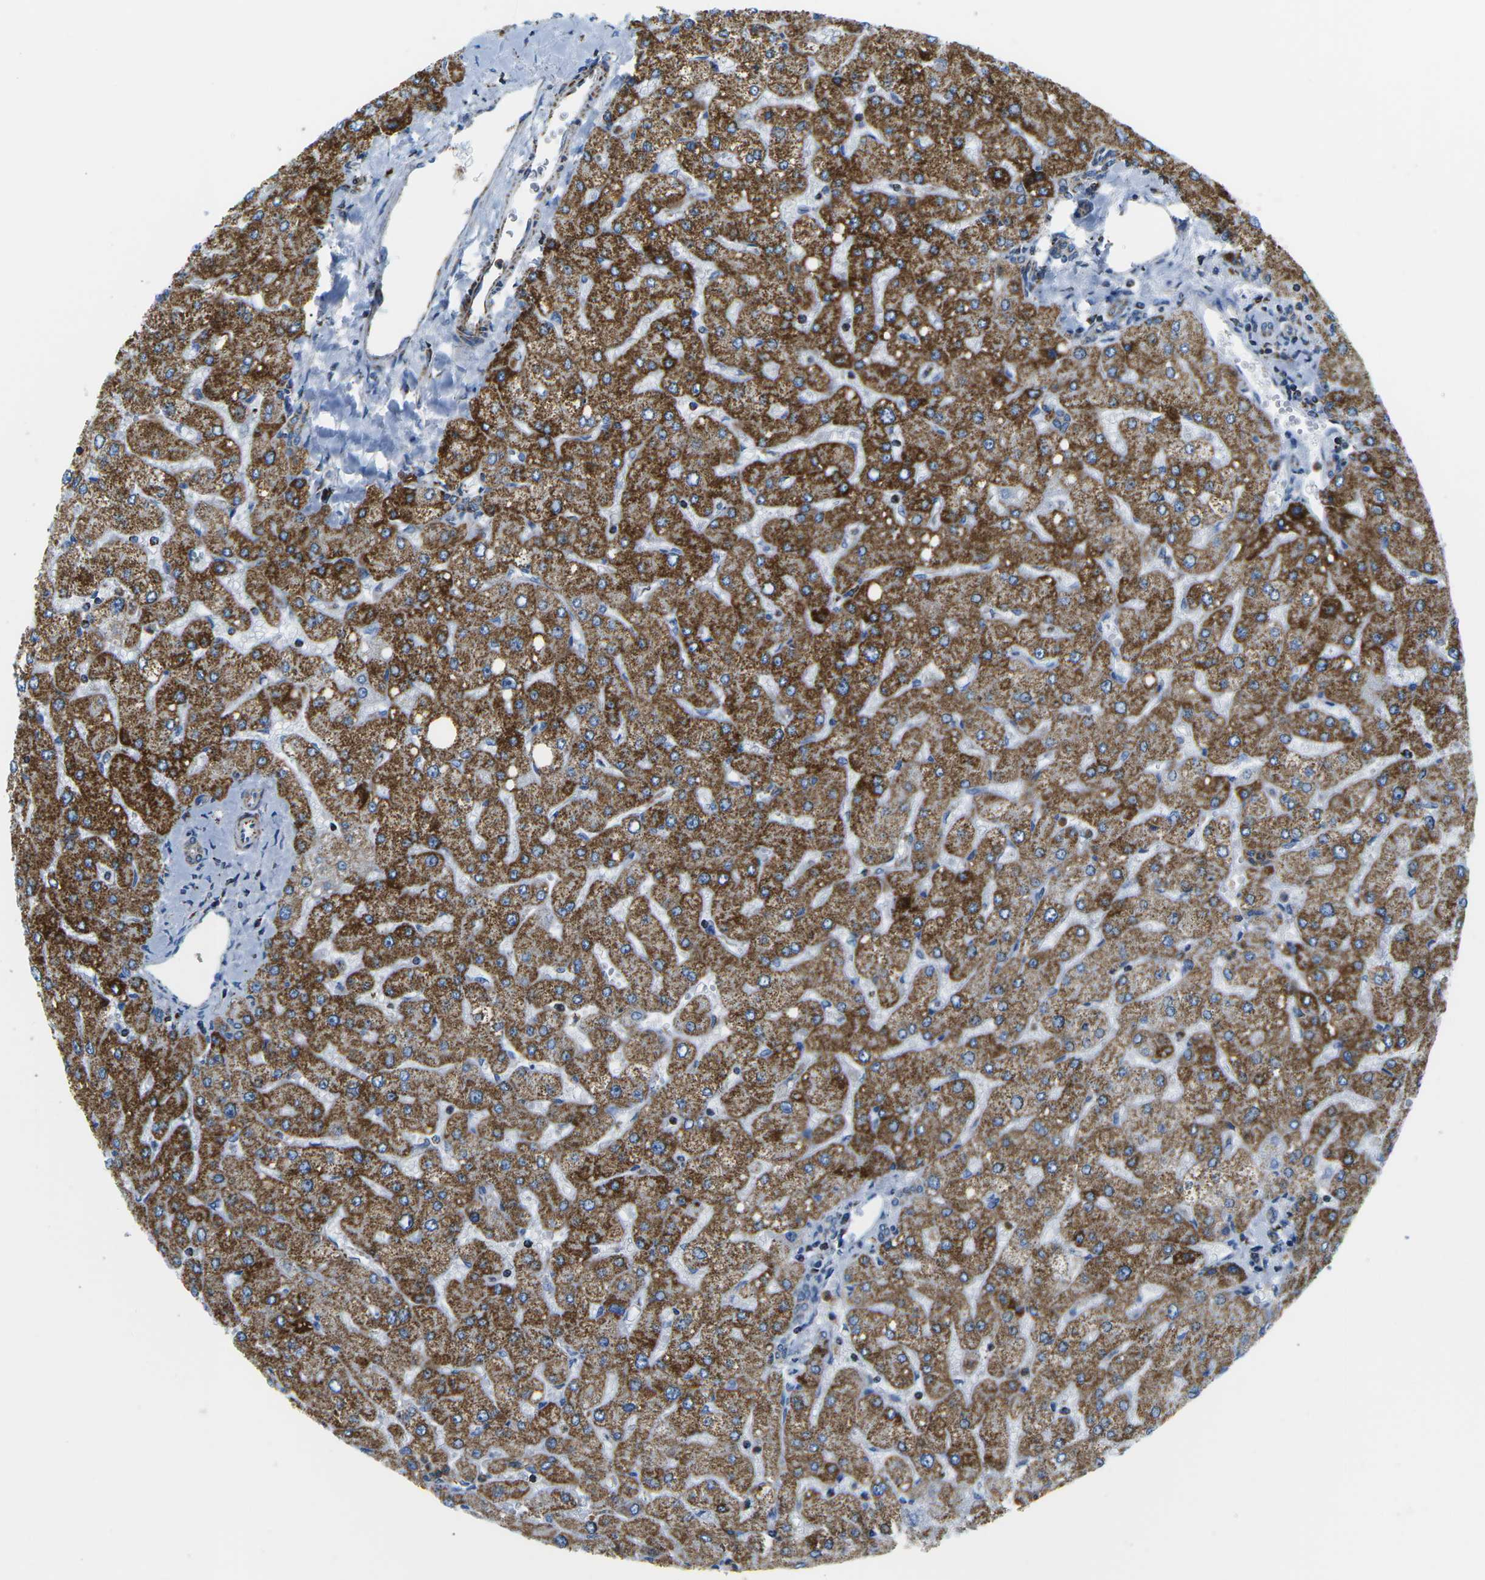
{"staining": {"intensity": "weak", "quantity": ">75%", "location": "cytoplasmic/membranous"}, "tissue": "liver", "cell_type": "Cholangiocytes", "image_type": "normal", "snomed": [{"axis": "morphology", "description": "Normal tissue, NOS"}, {"axis": "topography", "description": "Liver"}], "caption": "Cholangiocytes demonstrate low levels of weak cytoplasmic/membranous staining in approximately >75% of cells in benign liver.", "gene": "COX6C", "patient": {"sex": "male", "age": 55}}